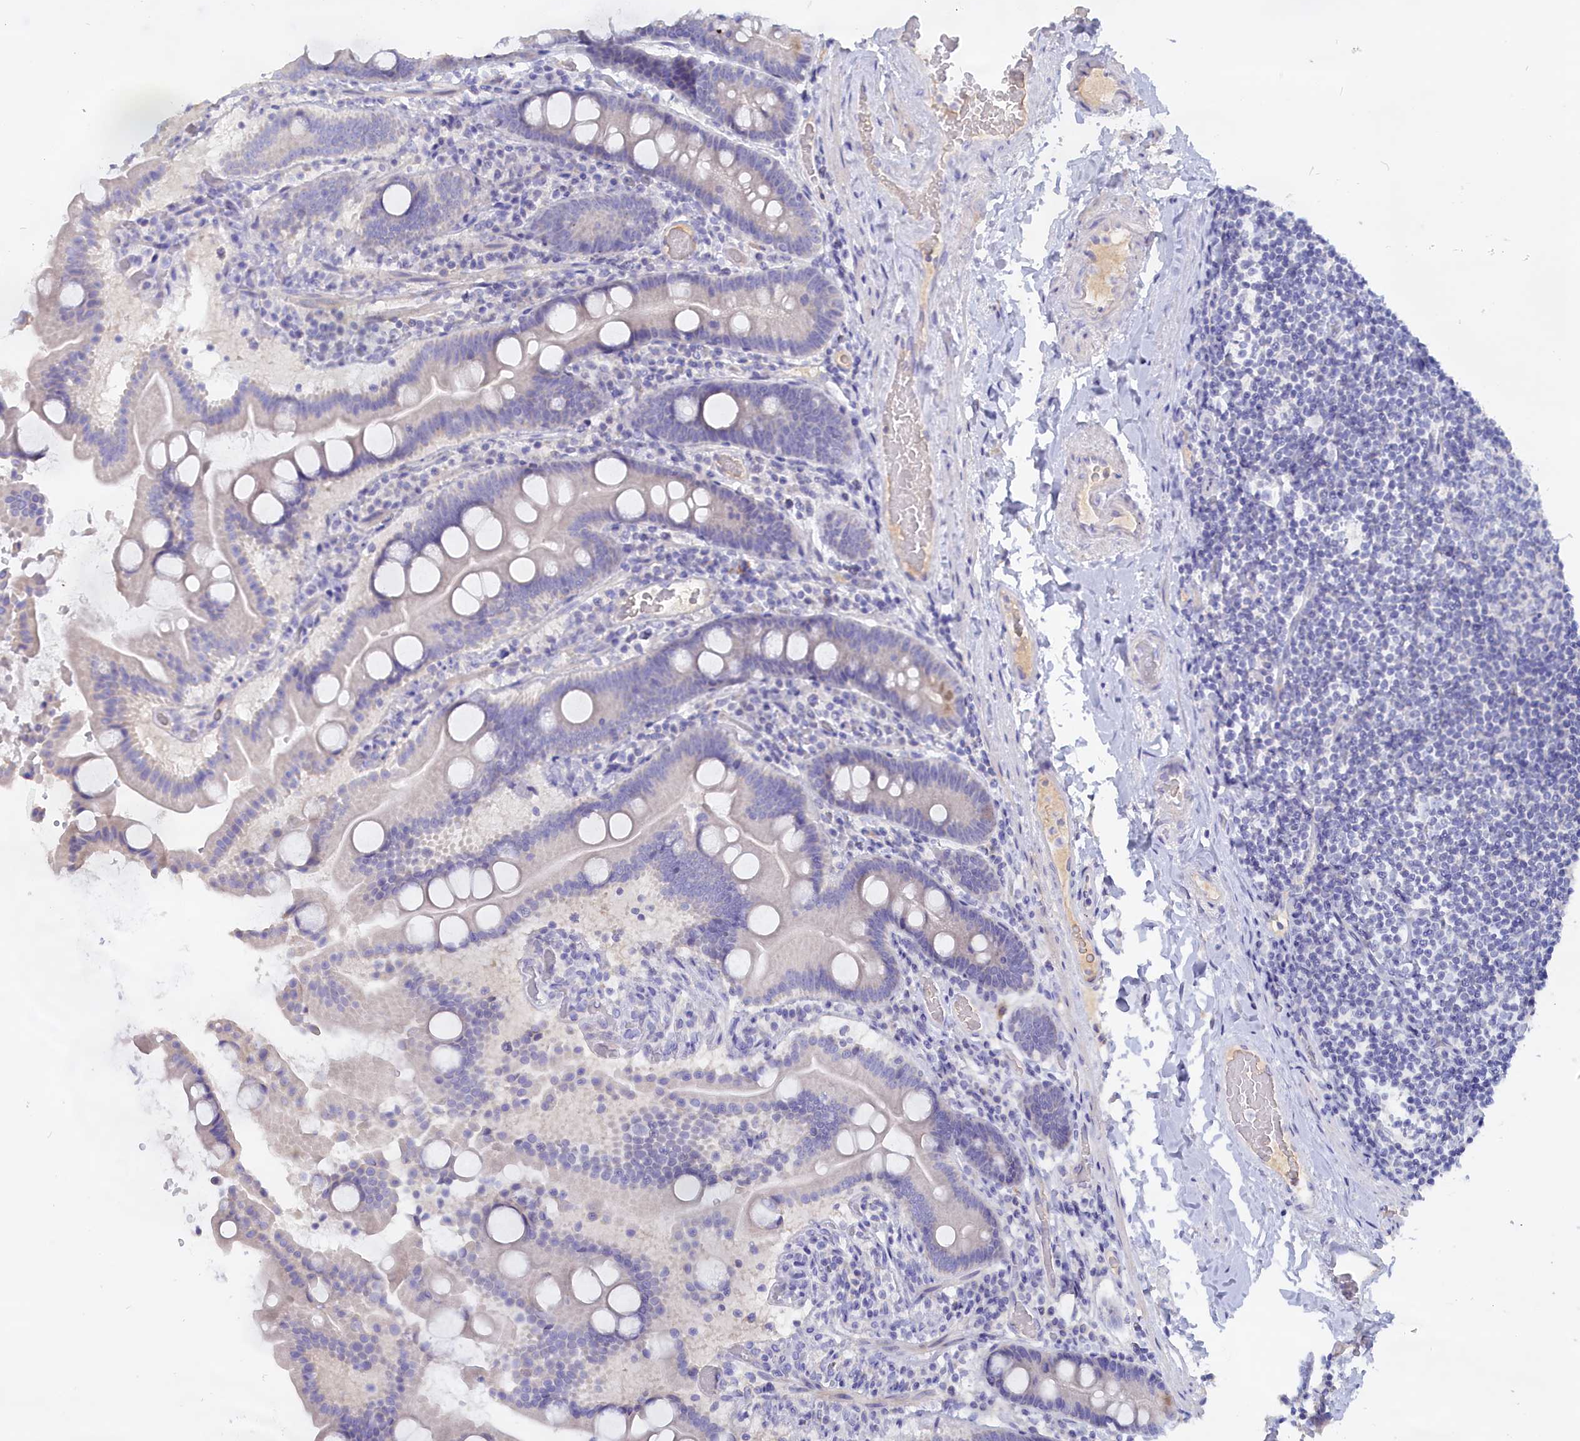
{"staining": {"intensity": "weak", "quantity": "<25%", "location": "cytoplasmic/membranous"}, "tissue": "duodenum", "cell_type": "Glandular cells", "image_type": "normal", "snomed": [{"axis": "morphology", "description": "Normal tissue, NOS"}, {"axis": "topography", "description": "Duodenum"}], "caption": "The immunohistochemistry (IHC) image has no significant positivity in glandular cells of duodenum.", "gene": "ADGRA1", "patient": {"sex": "male", "age": 55}}